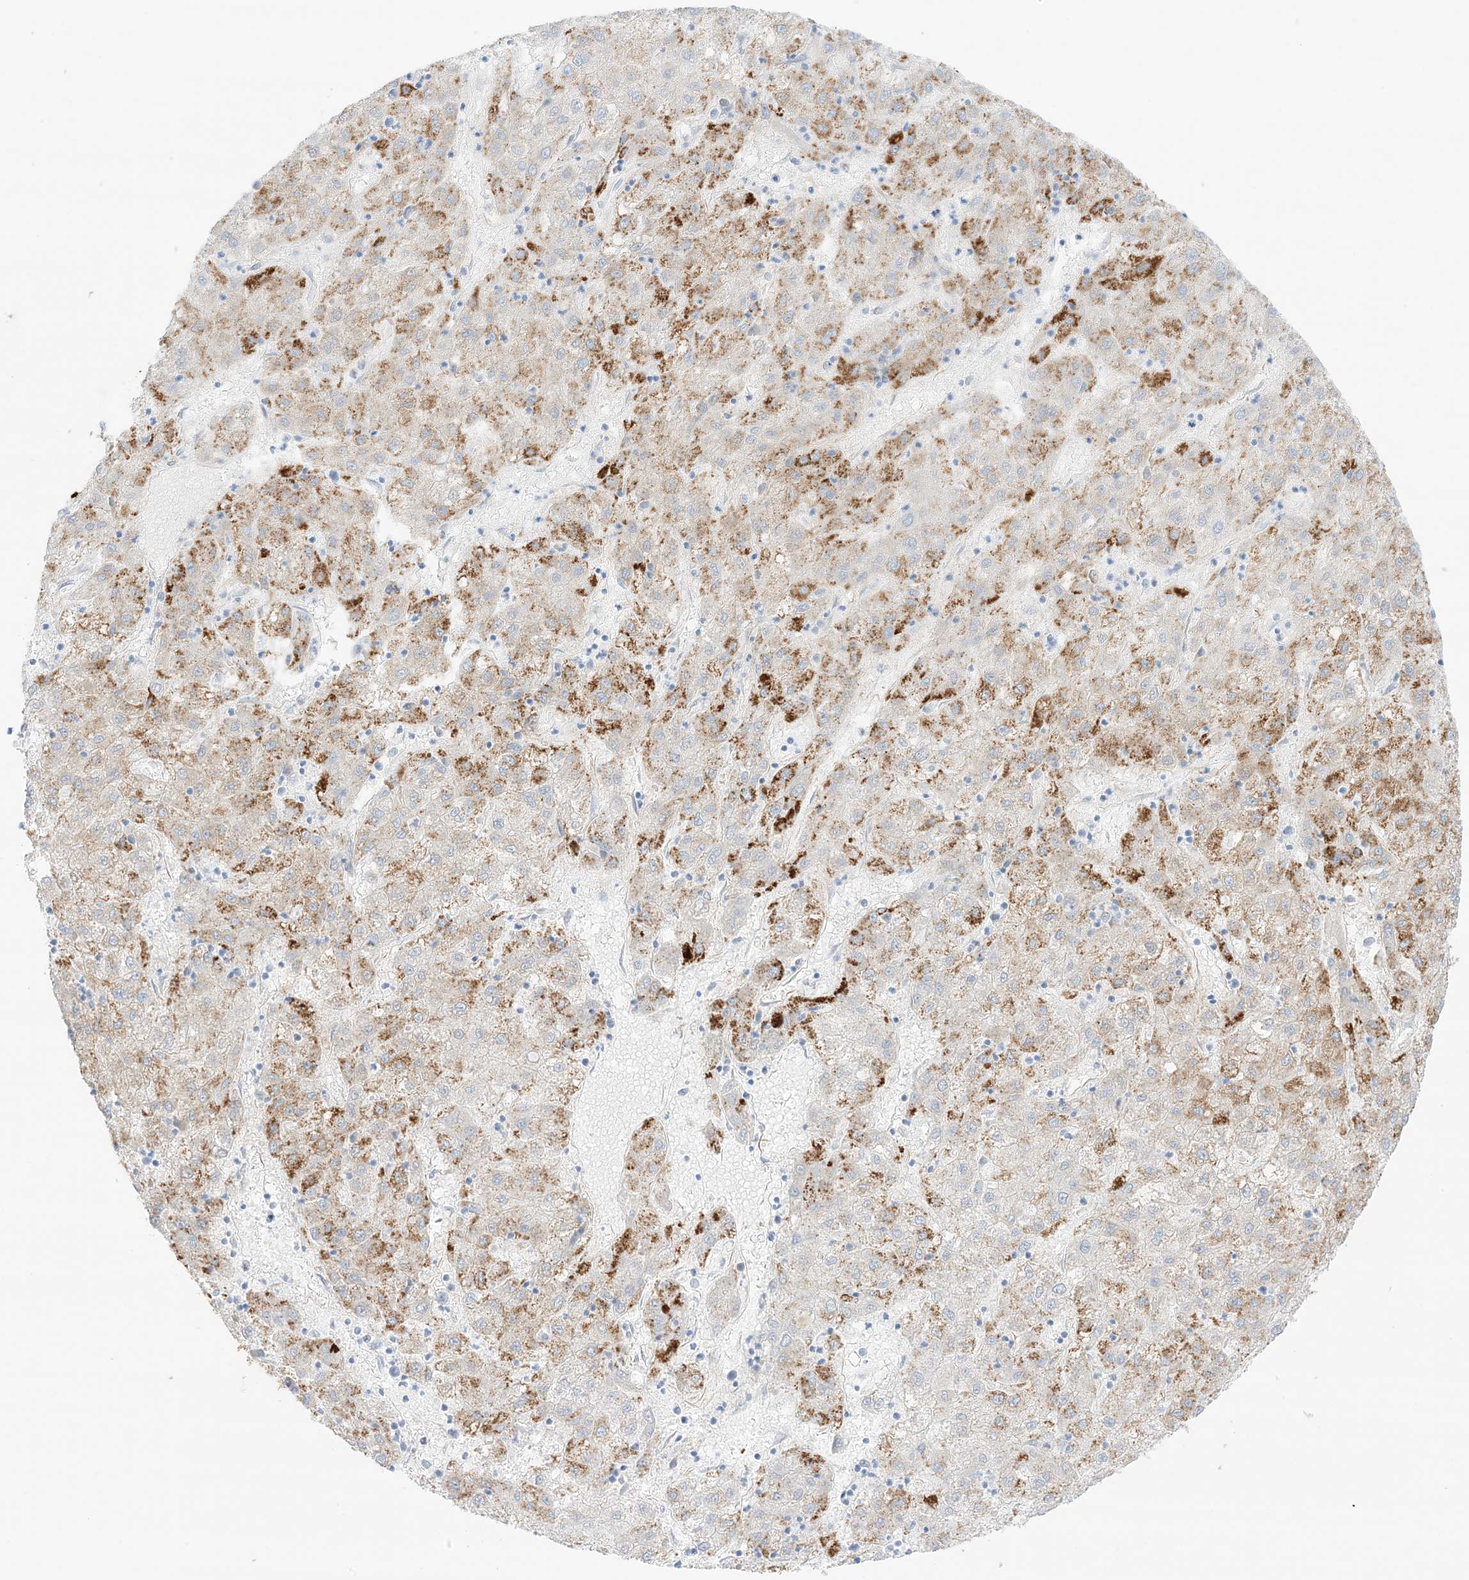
{"staining": {"intensity": "moderate", "quantity": "25%-75%", "location": "cytoplasmic/membranous"}, "tissue": "liver cancer", "cell_type": "Tumor cells", "image_type": "cancer", "snomed": [{"axis": "morphology", "description": "Carcinoma, Hepatocellular, NOS"}, {"axis": "topography", "description": "Liver"}], "caption": "Immunohistochemistry of human liver cancer (hepatocellular carcinoma) reveals medium levels of moderate cytoplasmic/membranous positivity in approximately 25%-75% of tumor cells.", "gene": "PID1", "patient": {"sex": "male", "age": 72}}